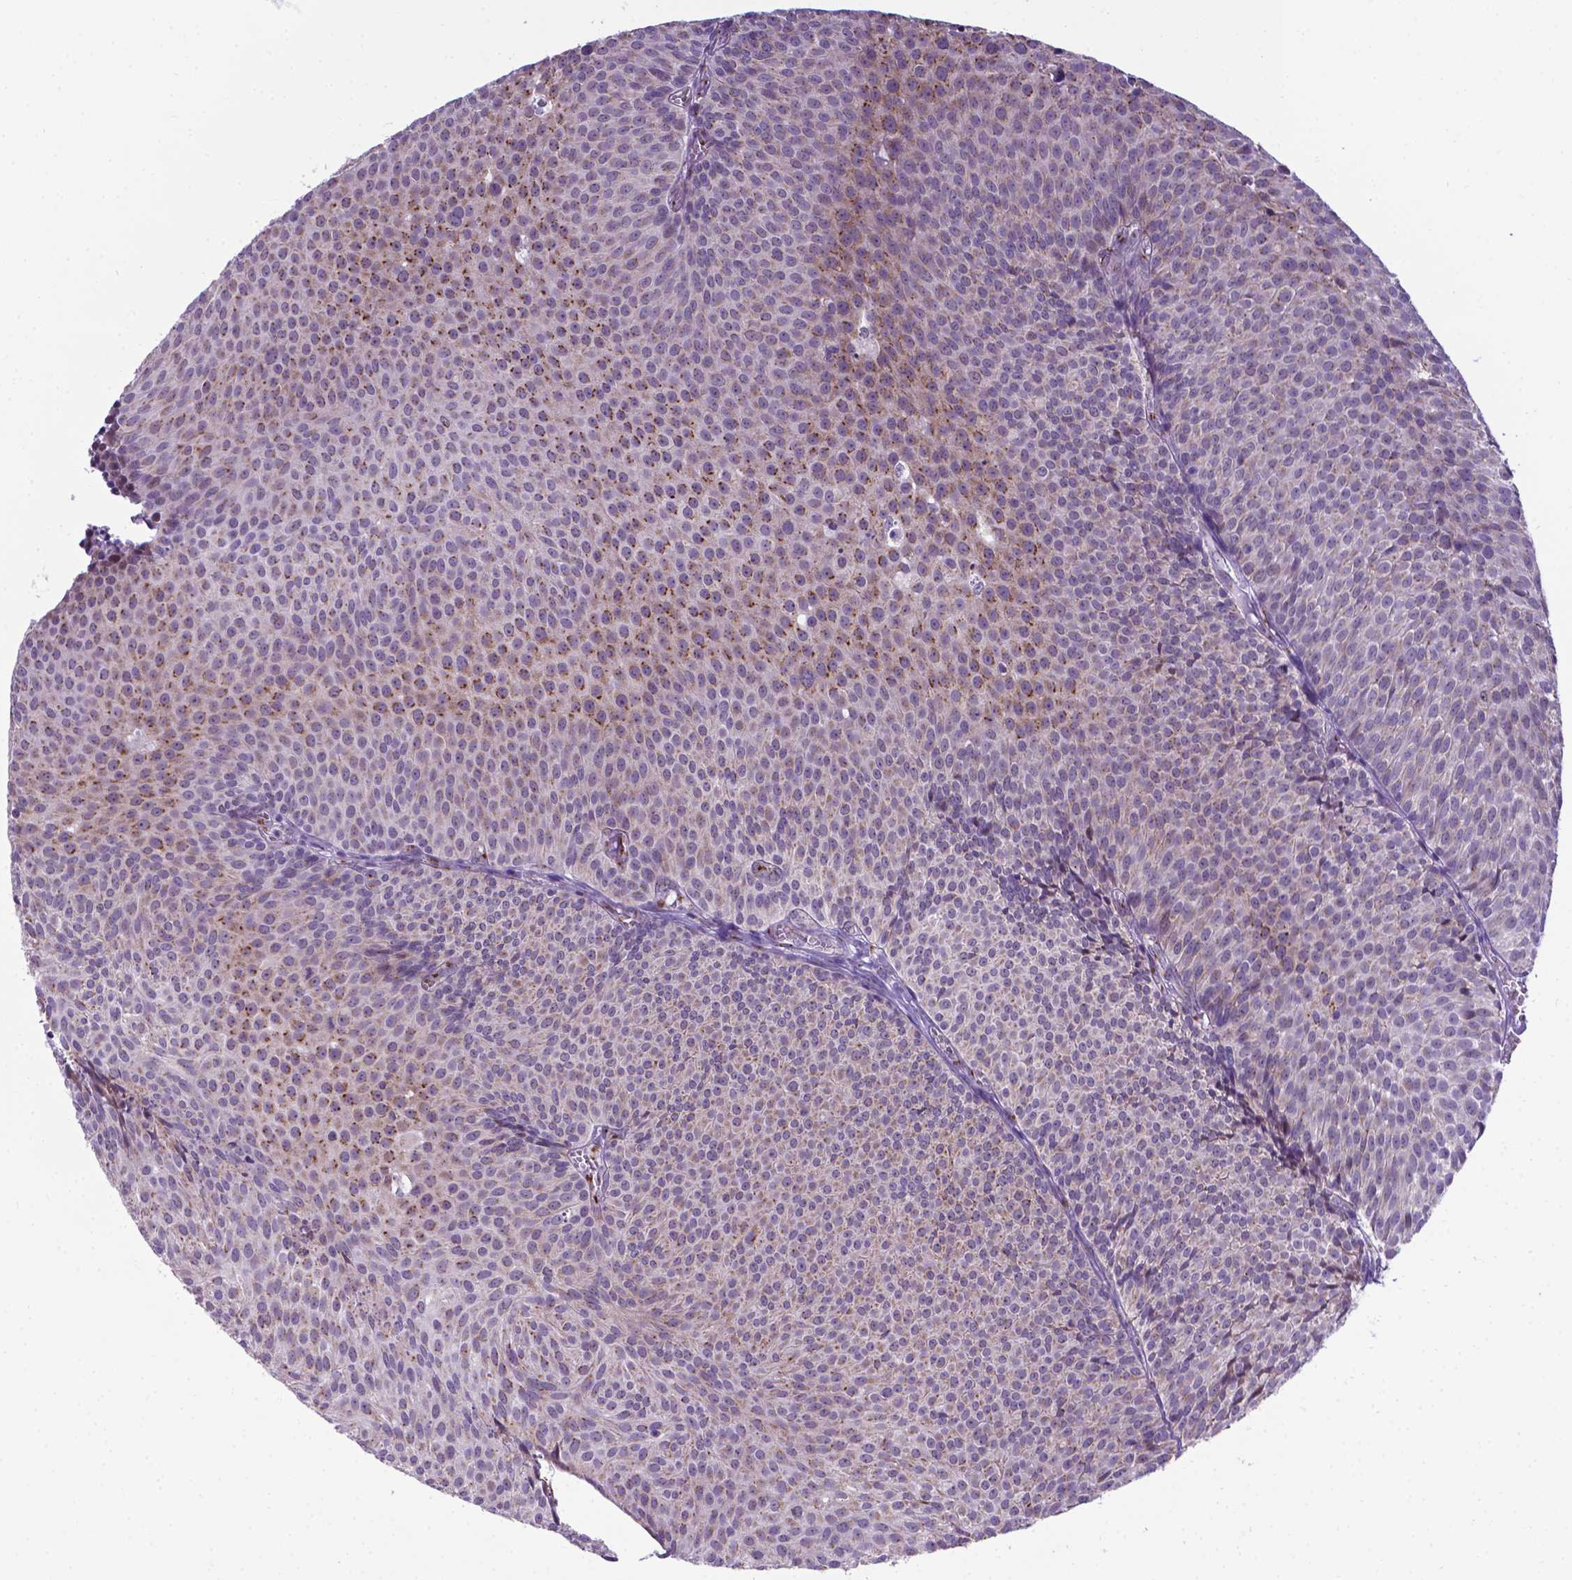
{"staining": {"intensity": "moderate", "quantity": "25%-75%", "location": "cytoplasmic/membranous"}, "tissue": "urothelial cancer", "cell_type": "Tumor cells", "image_type": "cancer", "snomed": [{"axis": "morphology", "description": "Urothelial carcinoma, Low grade"}, {"axis": "topography", "description": "Urinary bladder"}], "caption": "Immunohistochemical staining of urothelial cancer demonstrates medium levels of moderate cytoplasmic/membranous expression in approximately 25%-75% of tumor cells.", "gene": "MRPL10", "patient": {"sex": "male", "age": 63}}